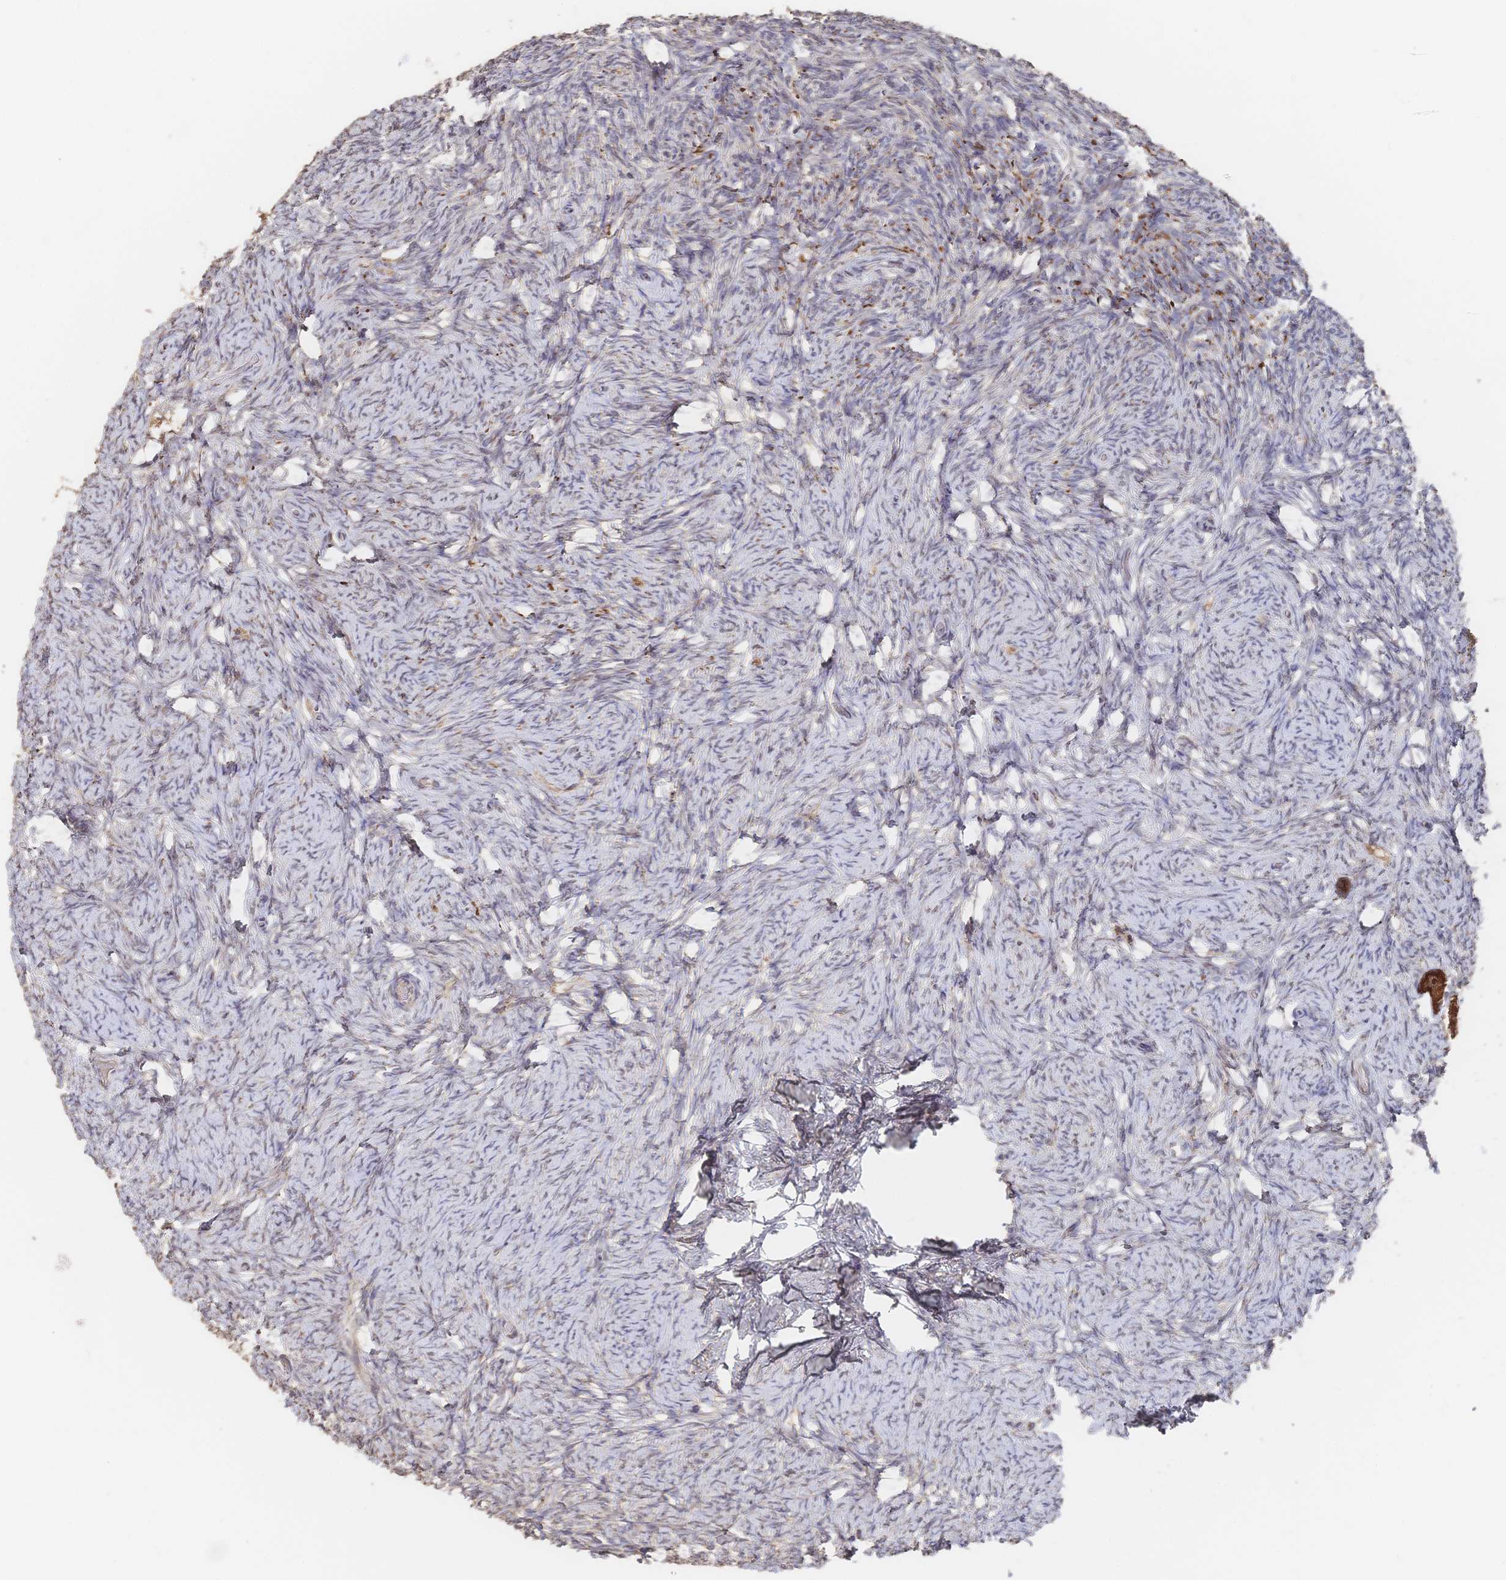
{"staining": {"intensity": "strong", "quantity": "25%-75%", "location": "cytoplasmic/membranous,nuclear"}, "tissue": "ovary", "cell_type": "Follicle cells", "image_type": "normal", "snomed": [{"axis": "morphology", "description": "Normal tissue, NOS"}, {"axis": "topography", "description": "Ovary"}], "caption": "Immunohistochemistry (IHC) of unremarkable human ovary exhibits high levels of strong cytoplasmic/membranous,nuclear expression in about 25%-75% of follicle cells.", "gene": "DNAJA4", "patient": {"sex": "female", "age": 34}}